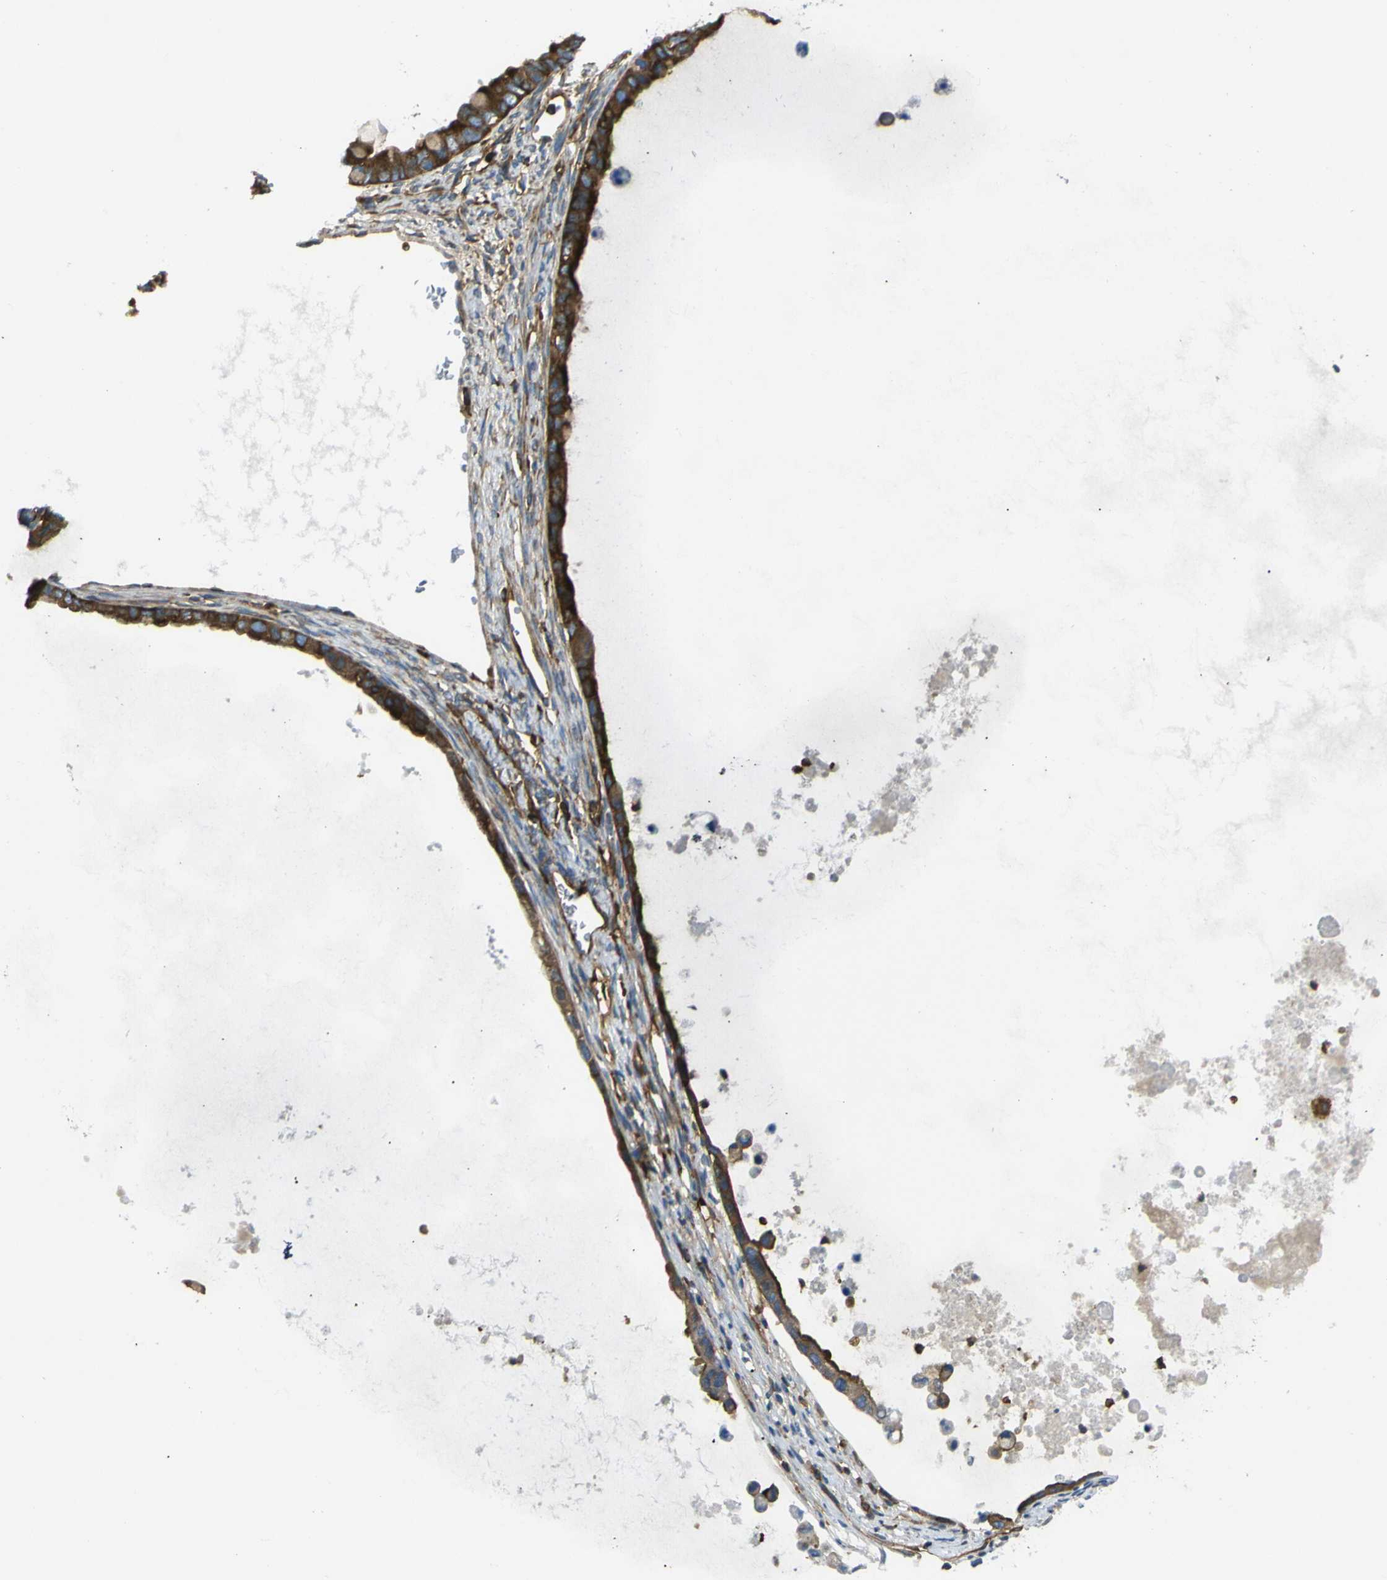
{"staining": {"intensity": "moderate", "quantity": ">75%", "location": "cytoplasmic/membranous"}, "tissue": "ovarian cancer", "cell_type": "Tumor cells", "image_type": "cancer", "snomed": [{"axis": "morphology", "description": "Cystadenocarcinoma, mucinous, NOS"}, {"axis": "topography", "description": "Ovary"}], "caption": "A high-resolution photomicrograph shows immunohistochemistry (IHC) staining of mucinous cystadenocarcinoma (ovarian), which shows moderate cytoplasmic/membranous expression in about >75% of tumor cells.", "gene": "ARHGEF1", "patient": {"sex": "female", "age": 80}}